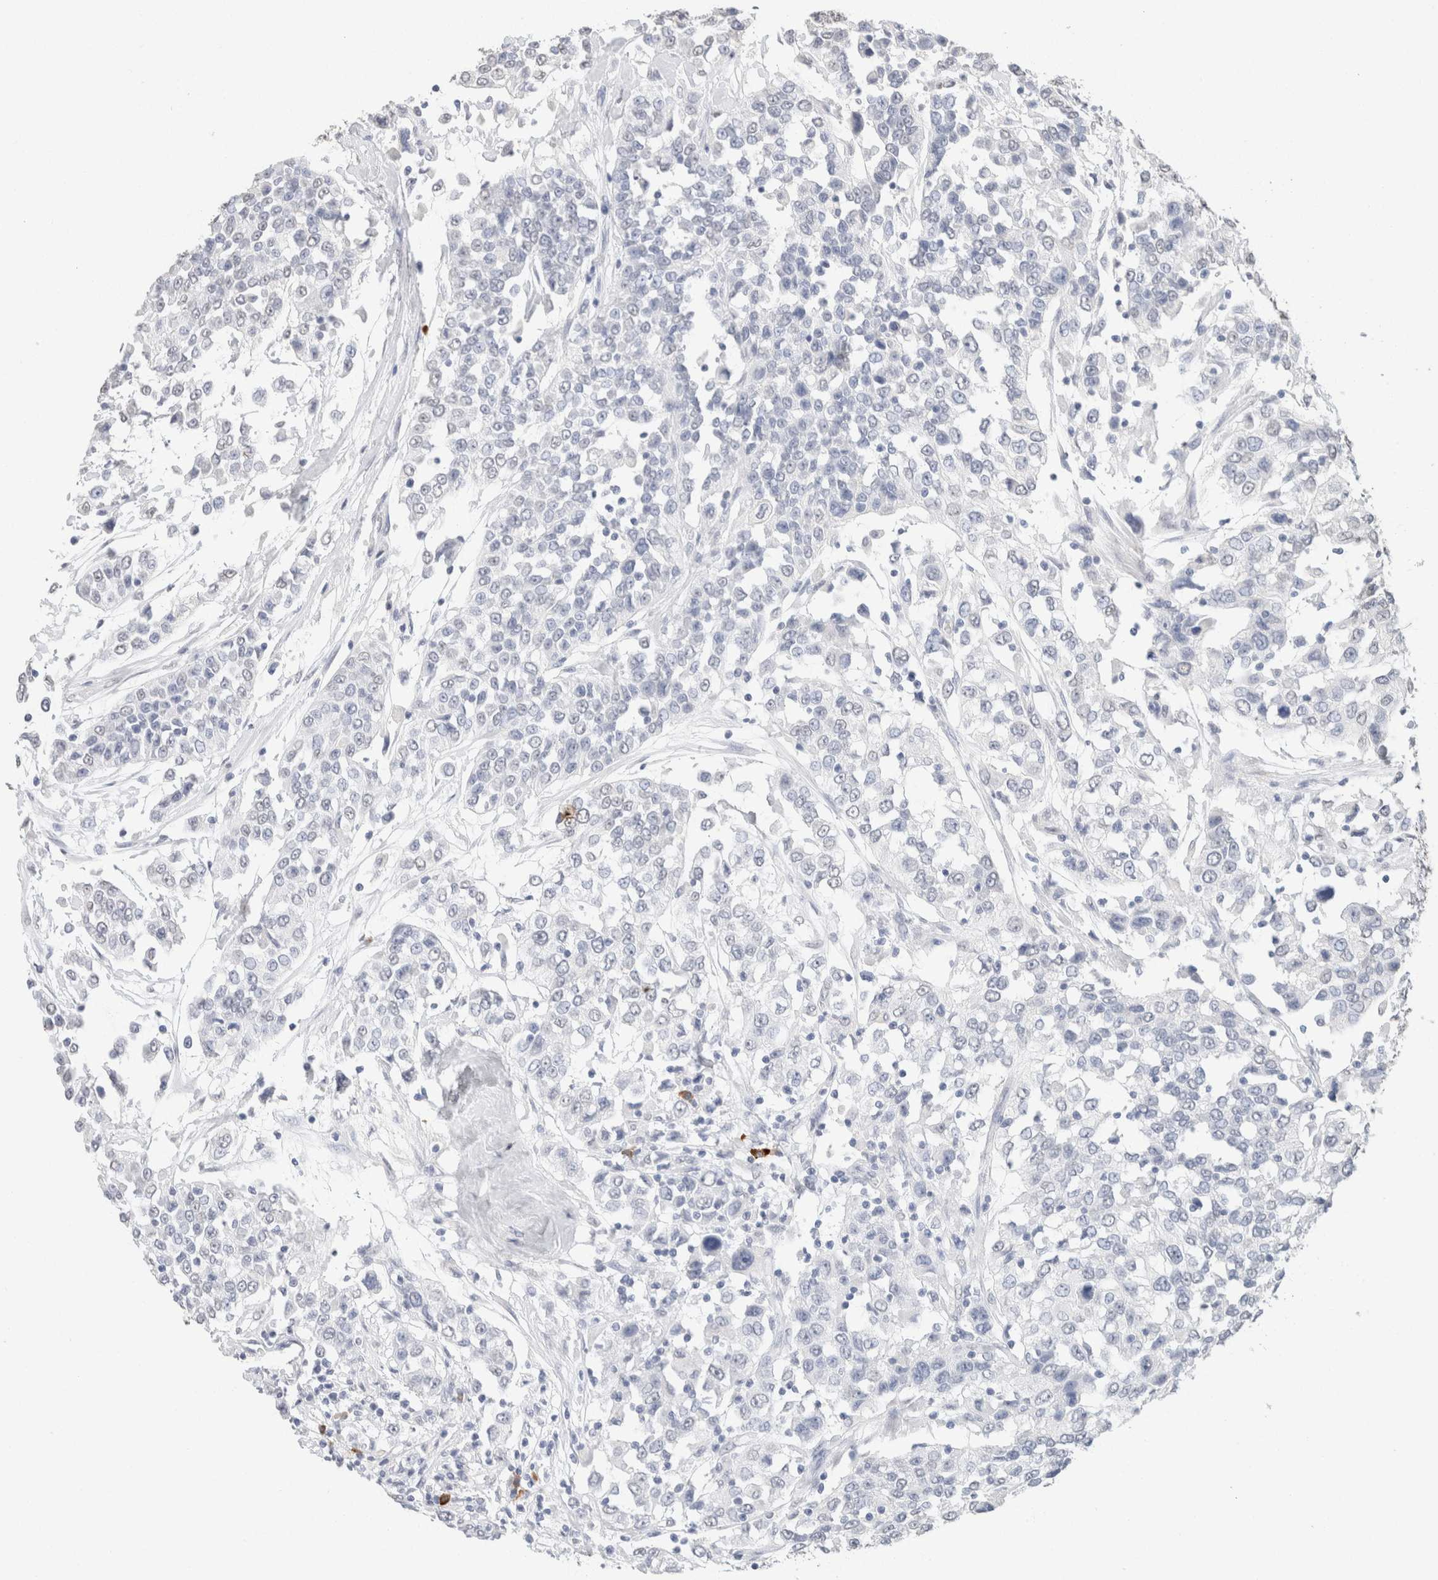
{"staining": {"intensity": "negative", "quantity": "none", "location": "none"}, "tissue": "urothelial cancer", "cell_type": "Tumor cells", "image_type": "cancer", "snomed": [{"axis": "morphology", "description": "Urothelial carcinoma, High grade"}, {"axis": "topography", "description": "Urinary bladder"}], "caption": "The image reveals no significant expression in tumor cells of urothelial carcinoma (high-grade).", "gene": "CD80", "patient": {"sex": "female", "age": 80}}